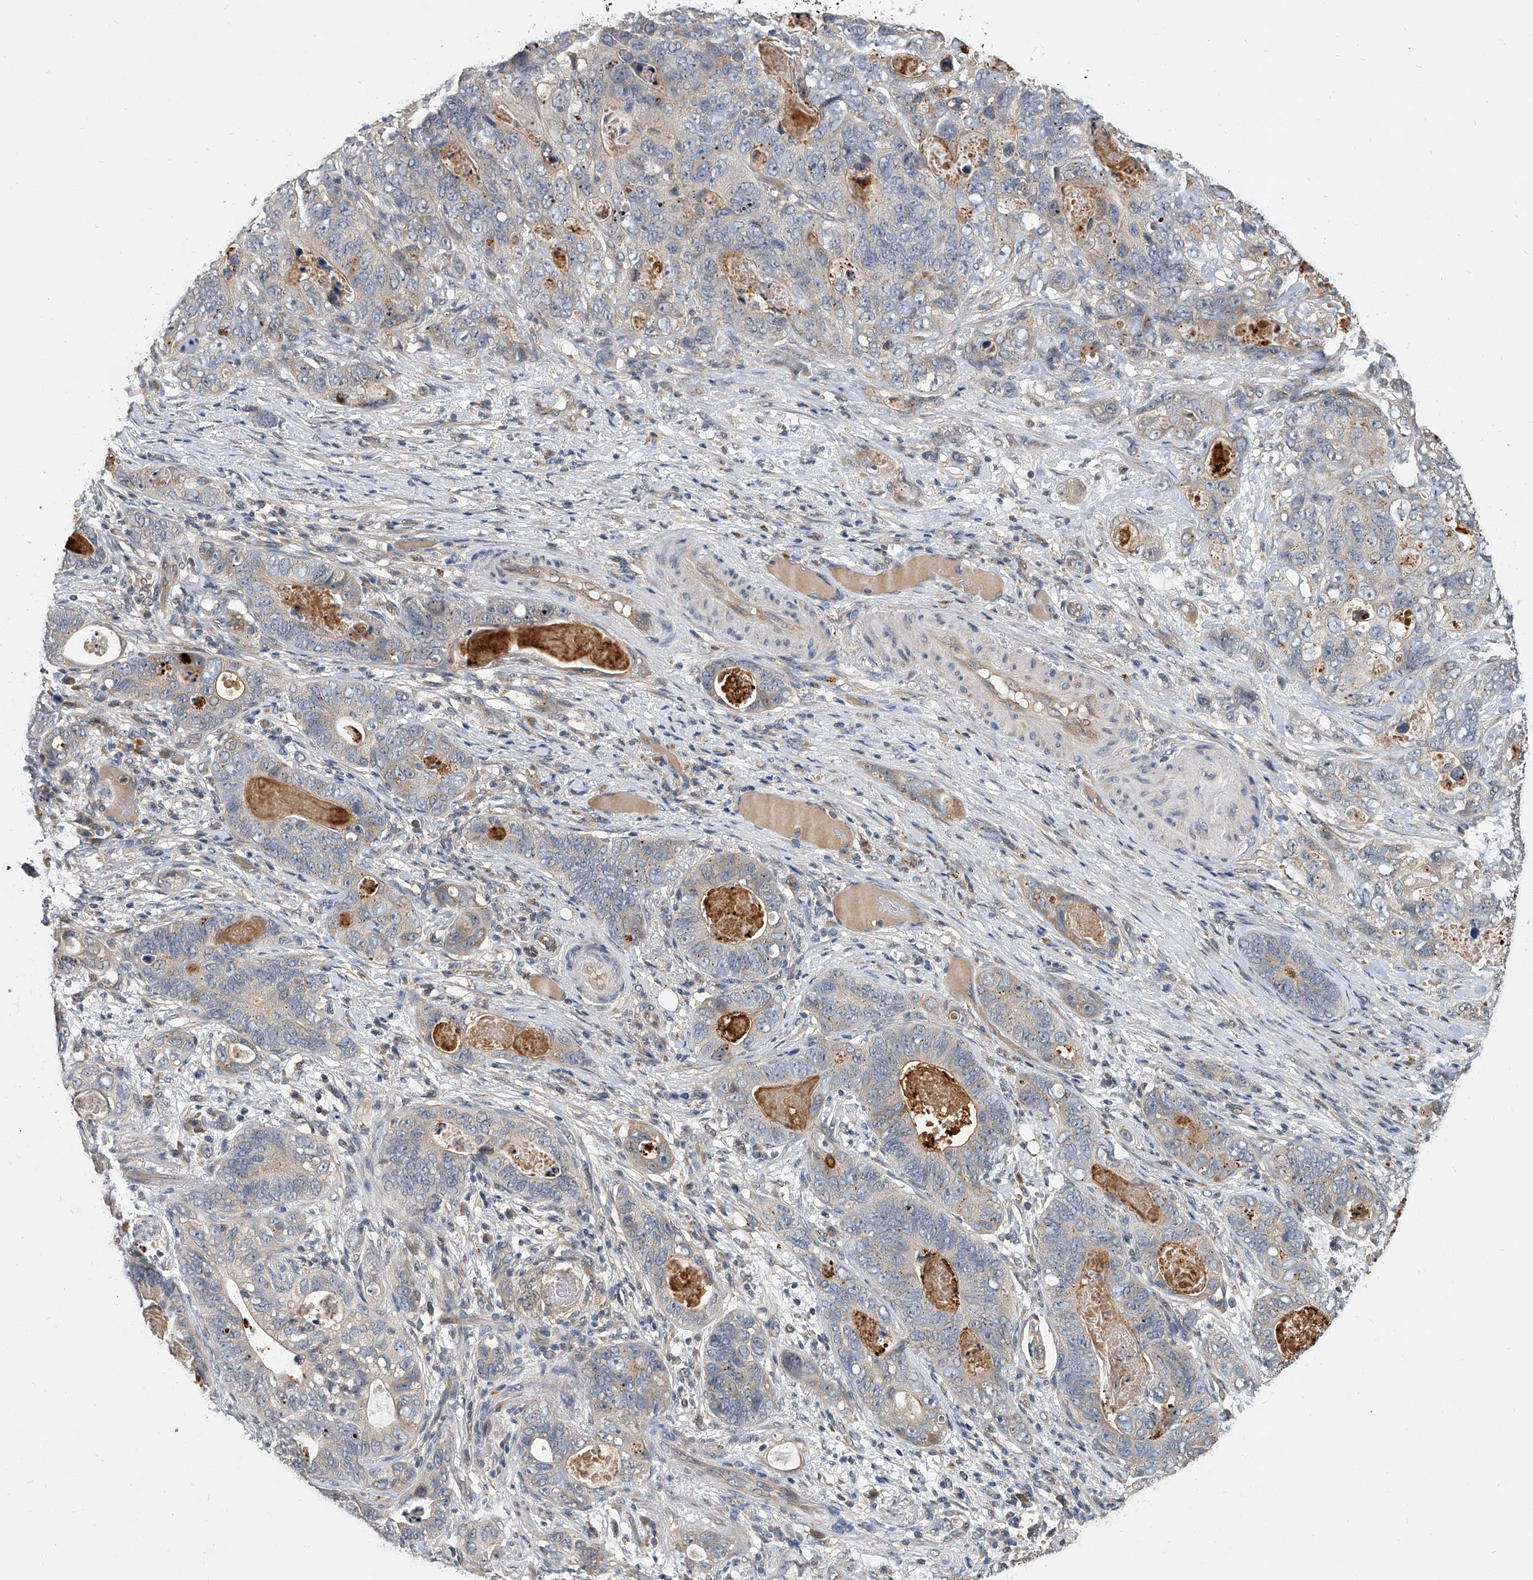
{"staining": {"intensity": "negative", "quantity": "none", "location": "none"}, "tissue": "stomach cancer", "cell_type": "Tumor cells", "image_type": "cancer", "snomed": [{"axis": "morphology", "description": "Normal tissue, NOS"}, {"axis": "morphology", "description": "Adenocarcinoma, NOS"}, {"axis": "topography", "description": "Stomach"}], "caption": "Tumor cells are negative for protein expression in human adenocarcinoma (stomach).", "gene": "JAG2", "patient": {"sex": "female", "age": 89}}